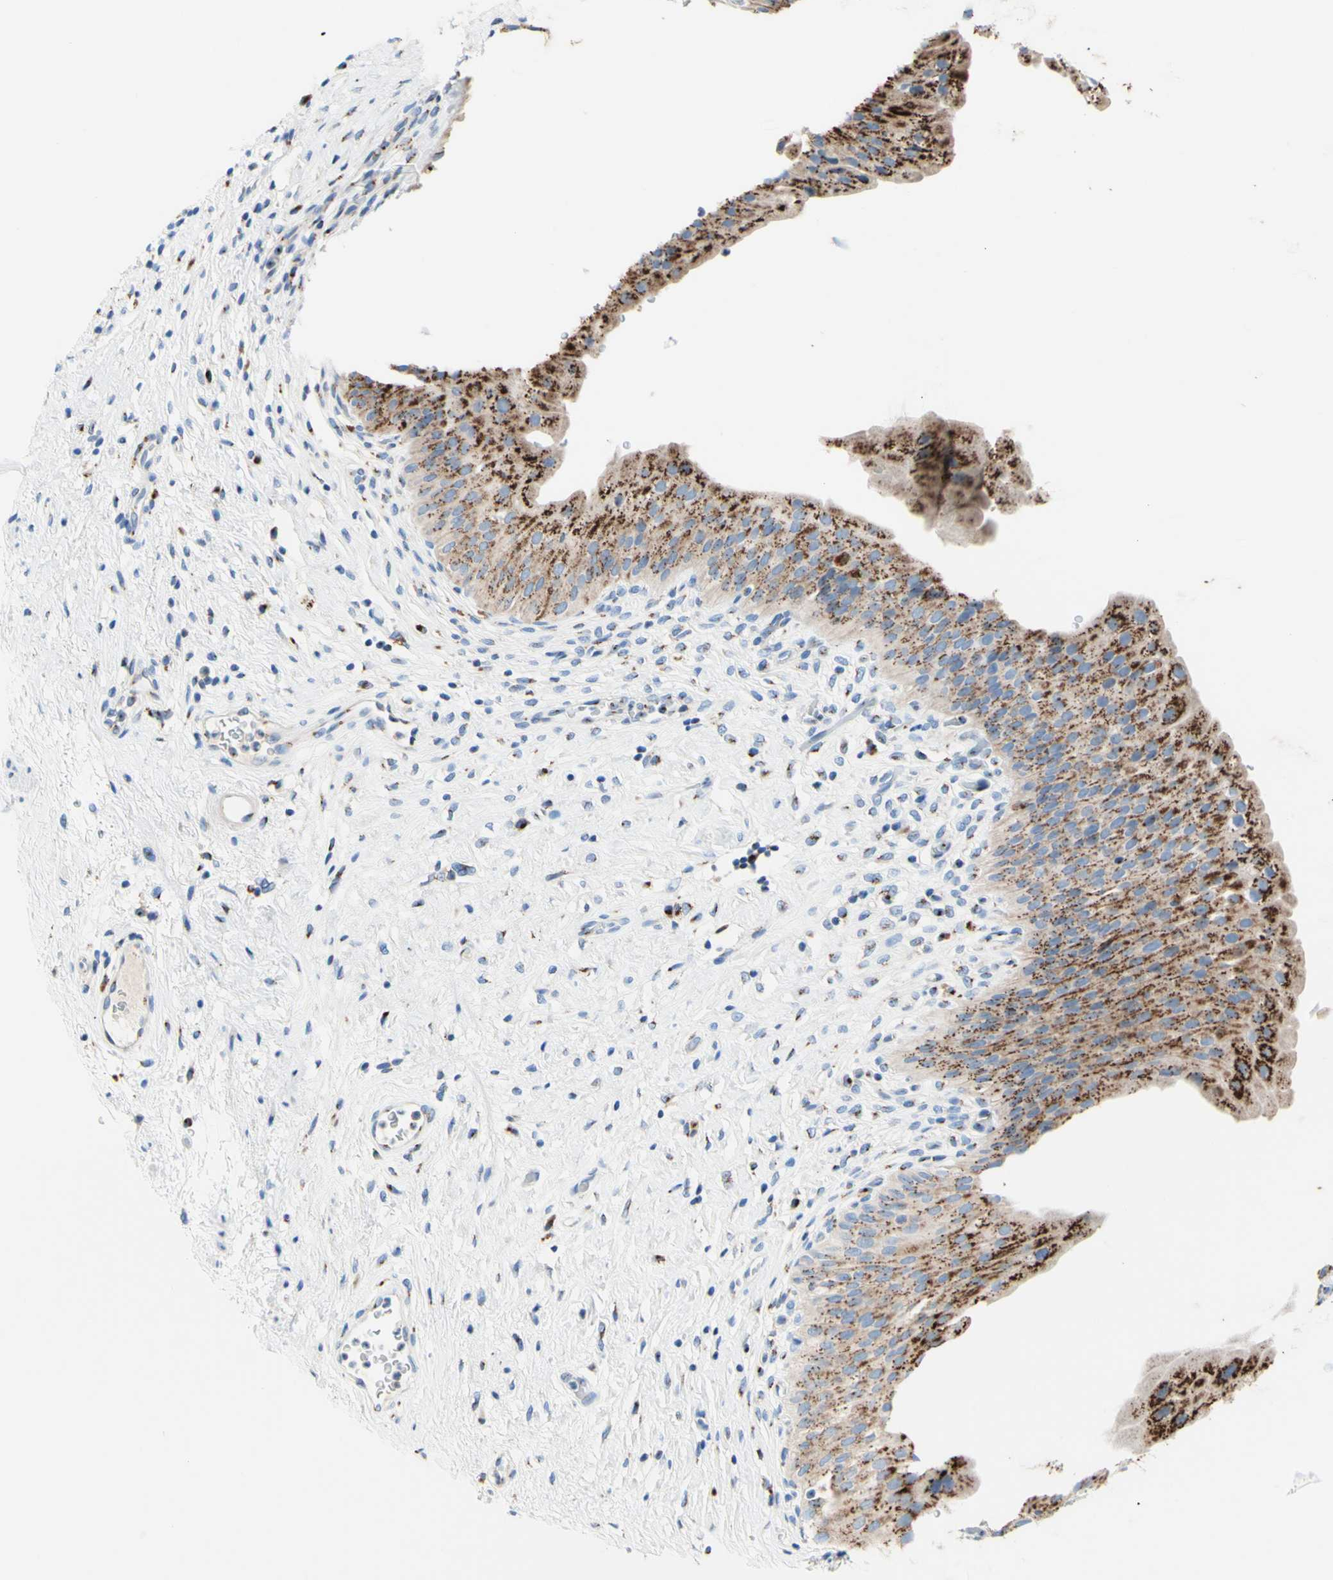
{"staining": {"intensity": "moderate", "quantity": ">75%", "location": "cytoplasmic/membranous"}, "tissue": "urinary bladder", "cell_type": "Urothelial cells", "image_type": "normal", "snomed": [{"axis": "morphology", "description": "Normal tissue, NOS"}, {"axis": "morphology", "description": "Urothelial carcinoma, High grade"}, {"axis": "topography", "description": "Urinary bladder"}], "caption": "IHC (DAB) staining of benign human urinary bladder exhibits moderate cytoplasmic/membranous protein expression in about >75% of urothelial cells. The staining was performed using DAB (3,3'-diaminobenzidine) to visualize the protein expression in brown, while the nuclei were stained in blue with hematoxylin (Magnification: 20x).", "gene": "GALNT2", "patient": {"sex": "male", "age": 46}}